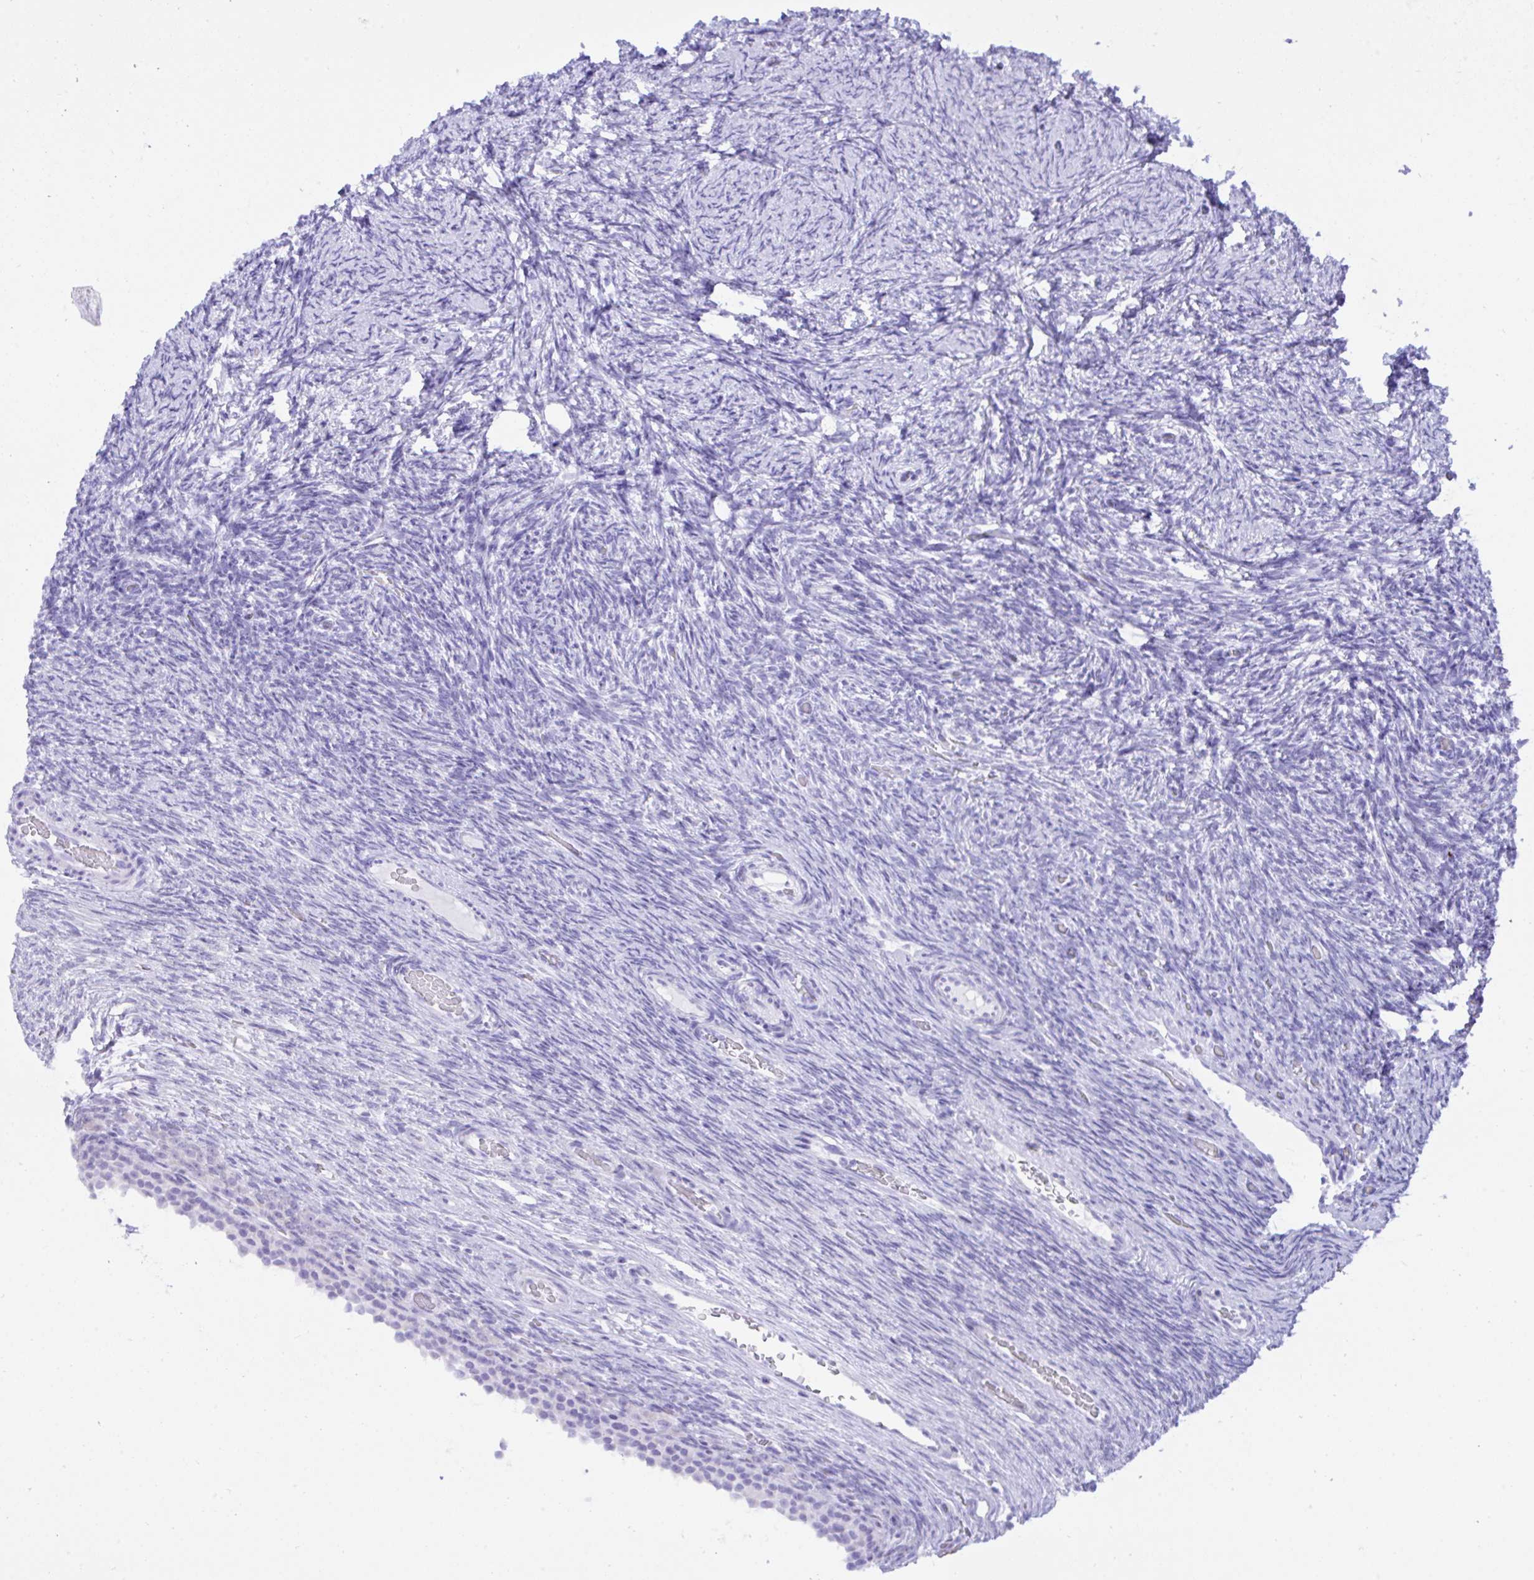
{"staining": {"intensity": "negative", "quantity": "none", "location": "none"}, "tissue": "ovary", "cell_type": "Follicle cells", "image_type": "normal", "snomed": [{"axis": "morphology", "description": "Normal tissue, NOS"}, {"axis": "topography", "description": "Ovary"}], "caption": "This is a photomicrograph of immunohistochemistry (IHC) staining of normal ovary, which shows no staining in follicle cells. (Immunohistochemistry (ihc), brightfield microscopy, high magnification).", "gene": "SEL1L2", "patient": {"sex": "female", "age": 34}}